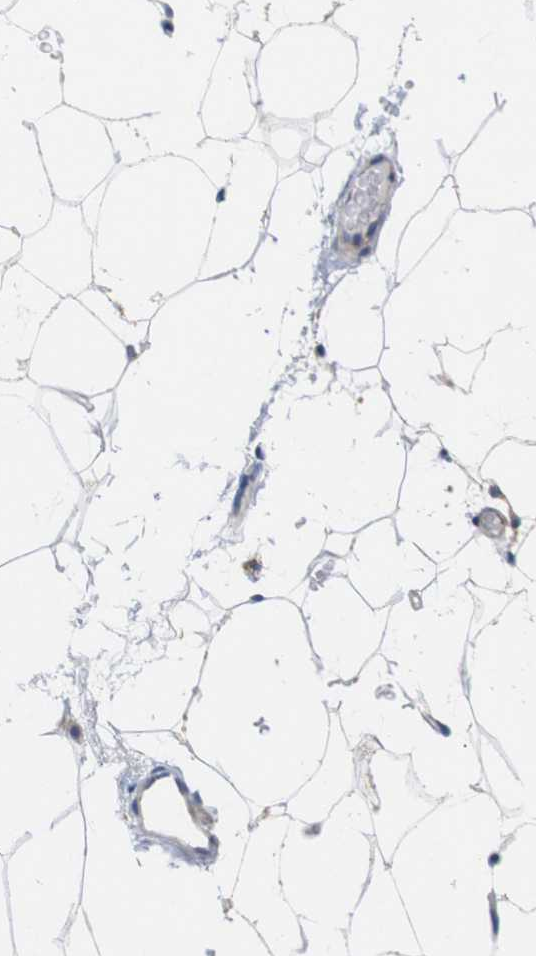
{"staining": {"intensity": "weak", "quantity": ">75%", "location": "cytoplasmic/membranous"}, "tissue": "adipose tissue", "cell_type": "Adipocytes", "image_type": "normal", "snomed": [{"axis": "morphology", "description": "Normal tissue, NOS"}, {"axis": "topography", "description": "Breast"}, {"axis": "topography", "description": "Soft tissue"}], "caption": "Immunohistochemistry photomicrograph of benign human adipose tissue stained for a protein (brown), which exhibits low levels of weak cytoplasmic/membranous expression in approximately >75% of adipocytes.", "gene": "FAM171B", "patient": {"sex": "female", "age": 75}}